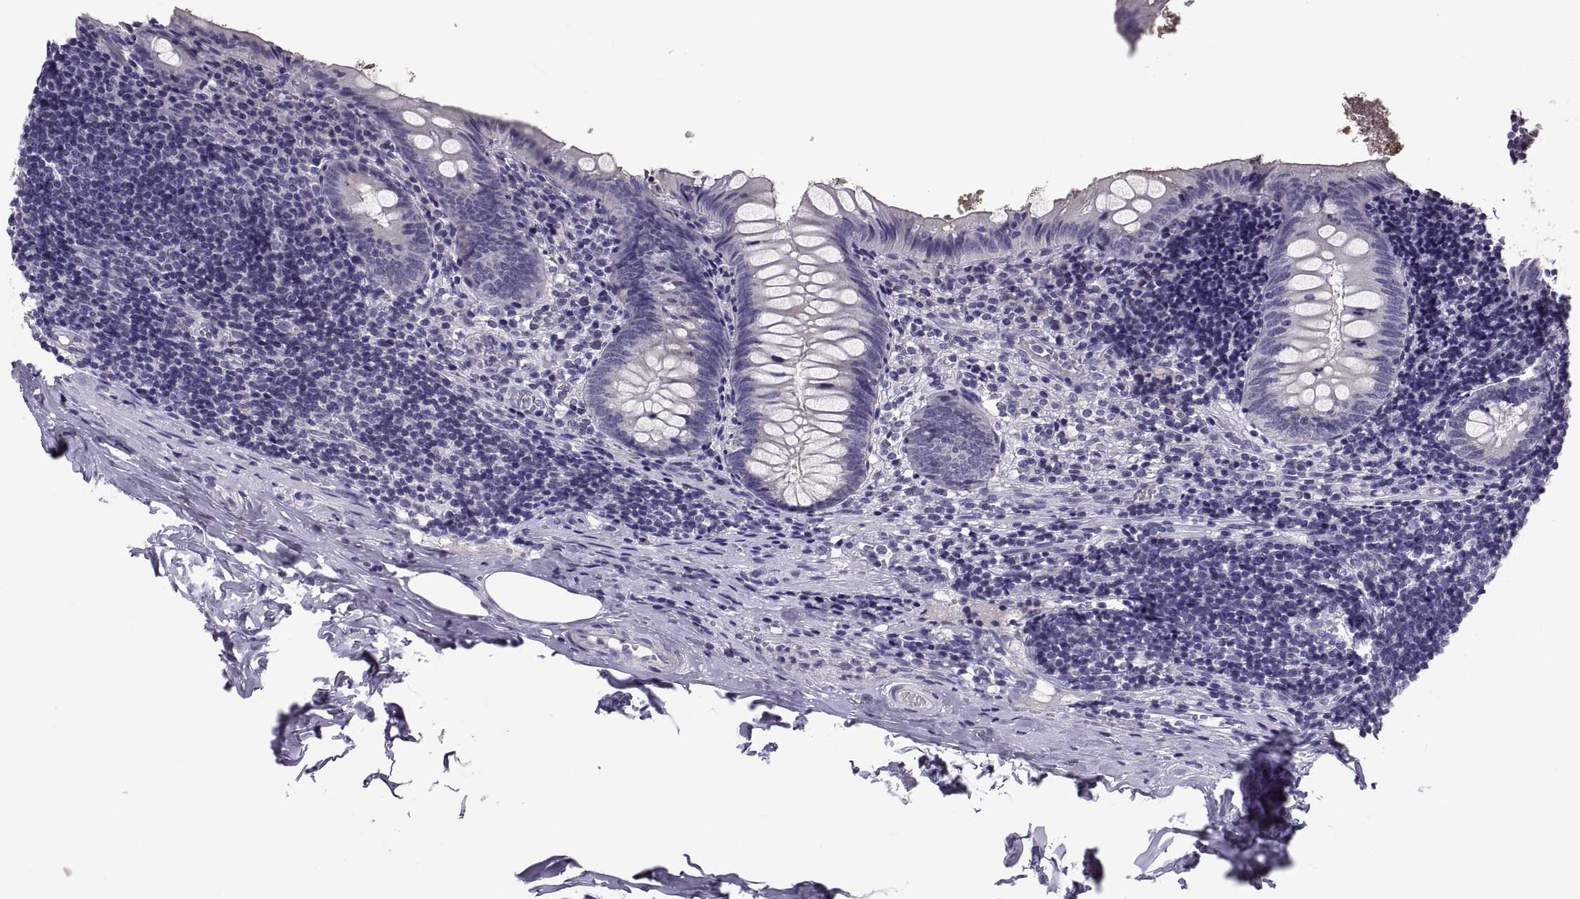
{"staining": {"intensity": "negative", "quantity": "none", "location": "none"}, "tissue": "appendix", "cell_type": "Glandular cells", "image_type": "normal", "snomed": [{"axis": "morphology", "description": "Normal tissue, NOS"}, {"axis": "topography", "description": "Appendix"}], "caption": "Unremarkable appendix was stained to show a protein in brown. There is no significant expression in glandular cells. The staining was performed using DAB (3,3'-diaminobenzidine) to visualize the protein expression in brown, while the nuclei were stained in blue with hematoxylin (Magnification: 20x).", "gene": "PTN", "patient": {"sex": "female", "age": 23}}